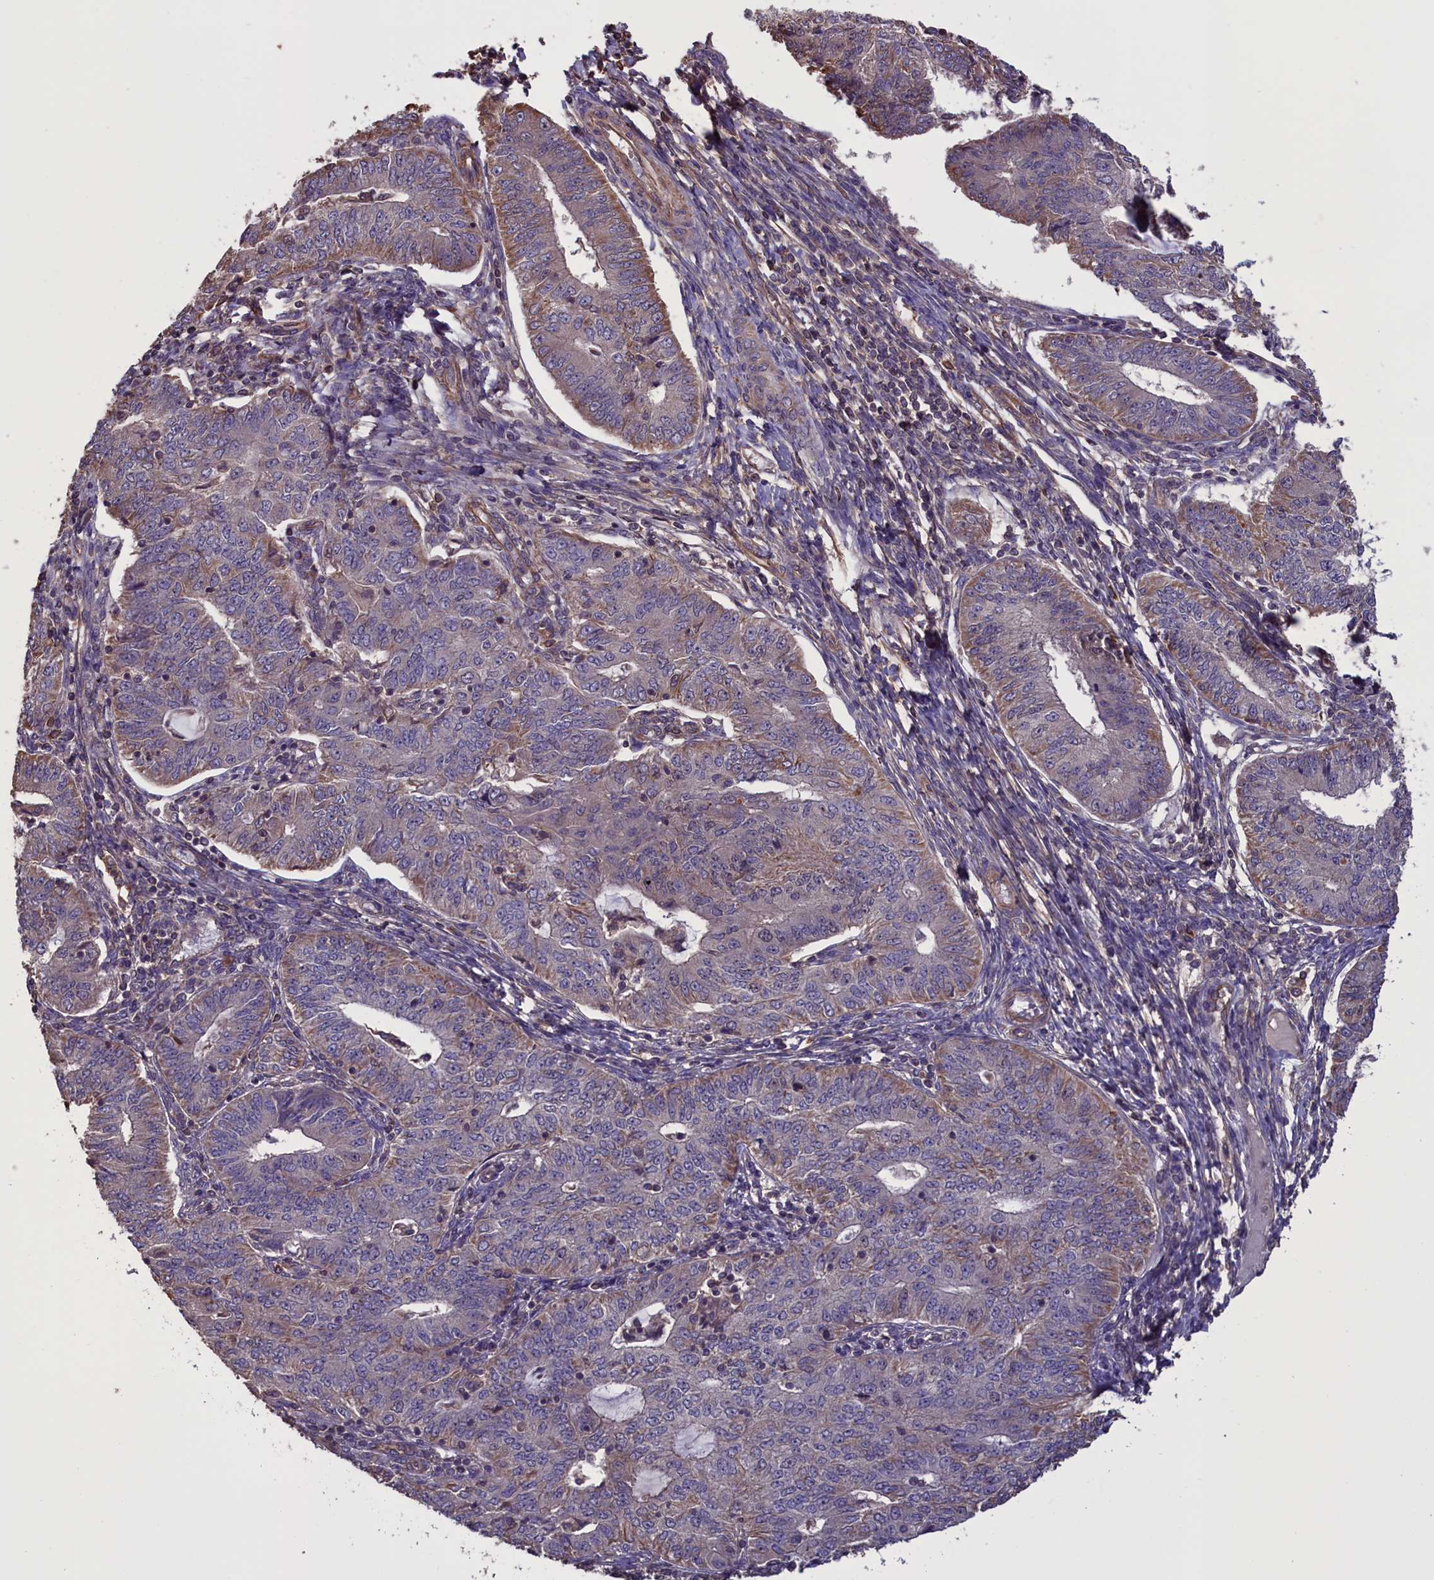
{"staining": {"intensity": "moderate", "quantity": "<25%", "location": "cytoplasmic/membranous"}, "tissue": "endometrial cancer", "cell_type": "Tumor cells", "image_type": "cancer", "snomed": [{"axis": "morphology", "description": "Adenocarcinoma, NOS"}, {"axis": "topography", "description": "Endometrium"}], "caption": "Immunohistochemical staining of endometrial cancer displays moderate cytoplasmic/membranous protein expression in about <25% of tumor cells.", "gene": "DAPK3", "patient": {"sex": "female", "age": 32}}